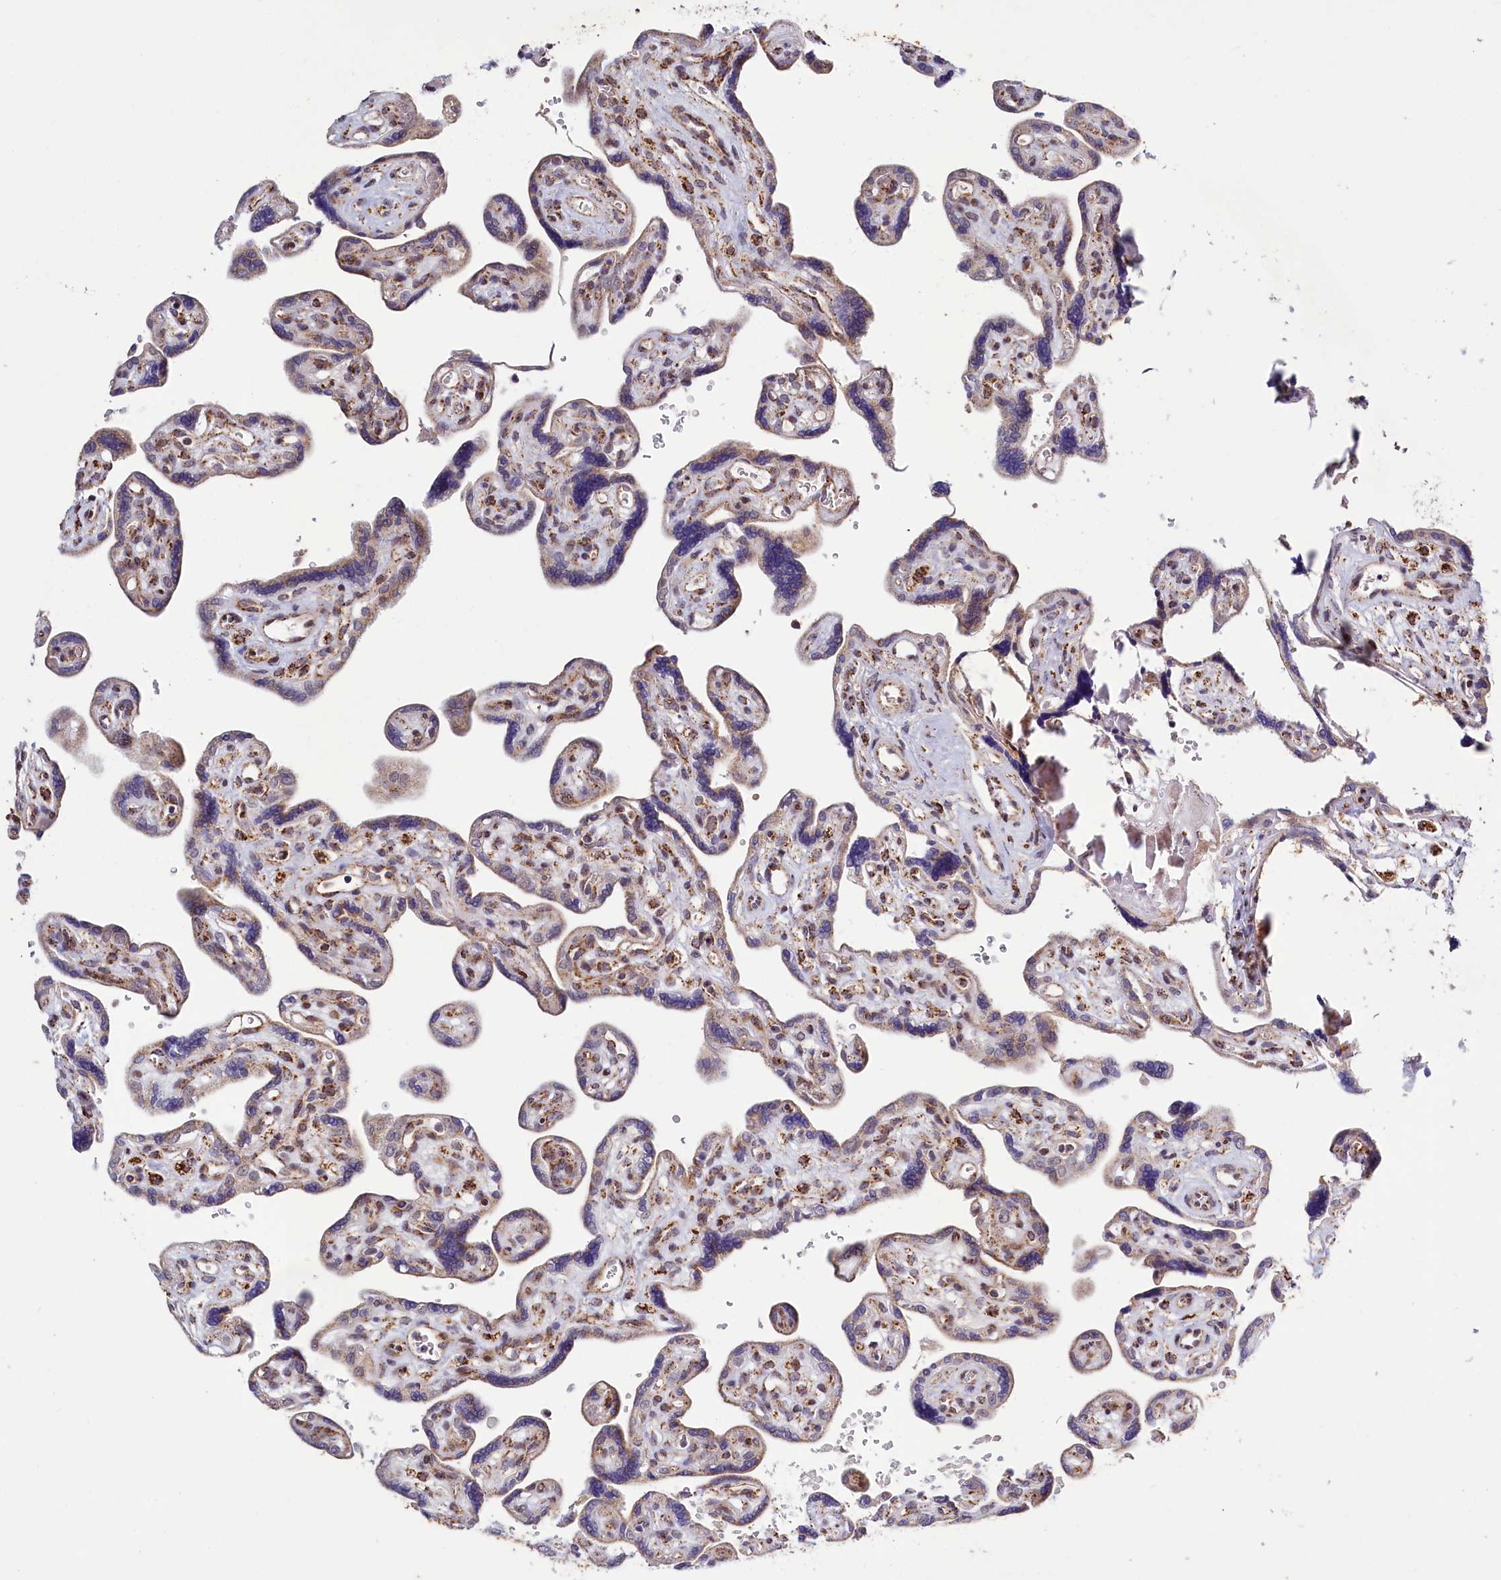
{"staining": {"intensity": "negative", "quantity": "none", "location": "none"}, "tissue": "placenta", "cell_type": "Trophoblastic cells", "image_type": "normal", "snomed": [{"axis": "morphology", "description": "Normal tissue, NOS"}, {"axis": "topography", "description": "Placenta"}], "caption": "Immunohistochemistry (IHC) image of benign placenta: placenta stained with DAB (3,3'-diaminobenzidine) shows no significant protein staining in trophoblastic cells.", "gene": "DYNC2H1", "patient": {"sex": "female", "age": 39}}